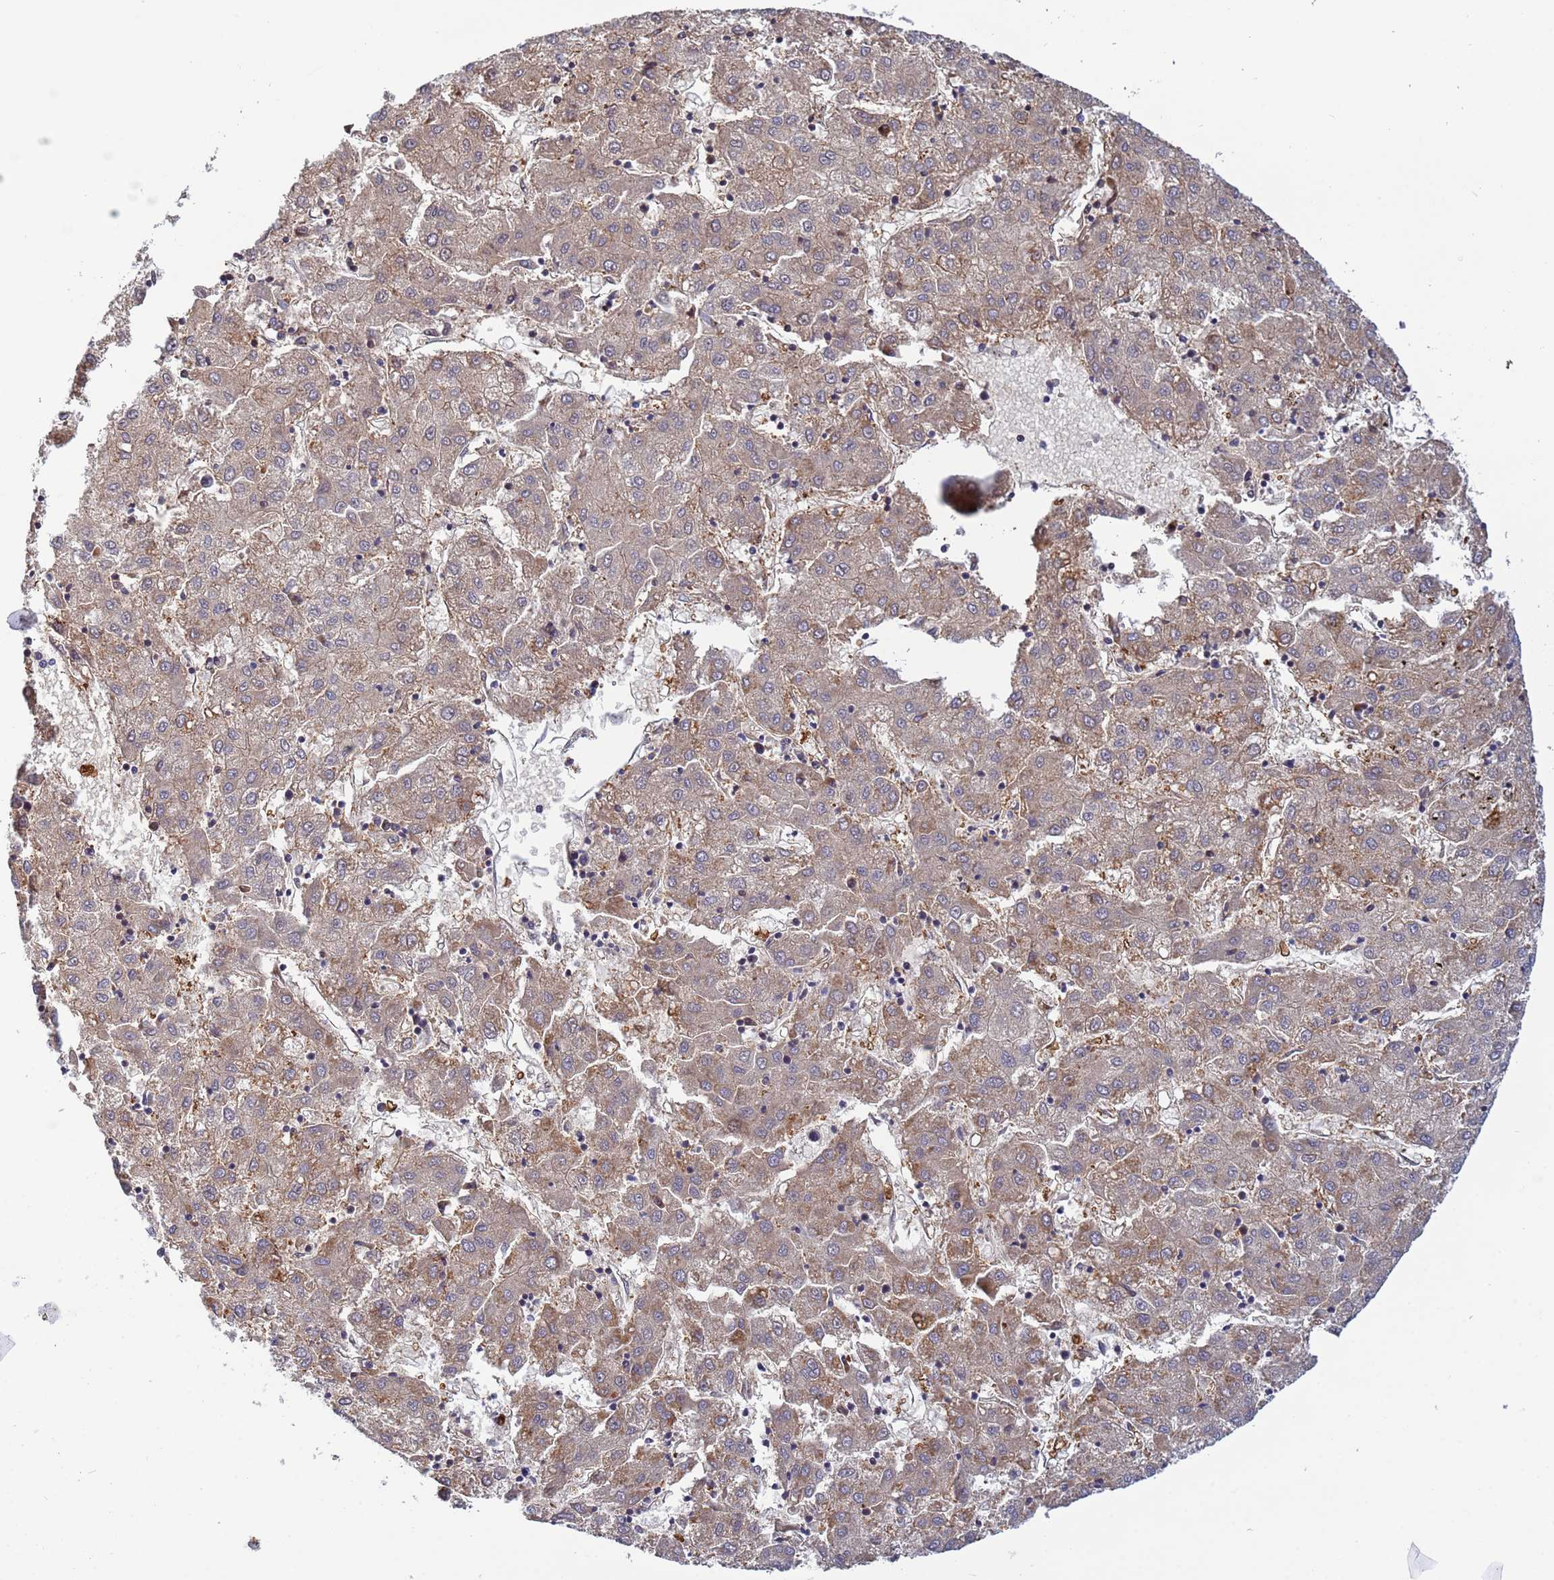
{"staining": {"intensity": "moderate", "quantity": ">75%", "location": "cytoplasmic/membranous"}, "tissue": "liver cancer", "cell_type": "Tumor cells", "image_type": "cancer", "snomed": [{"axis": "morphology", "description": "Carcinoma, Hepatocellular, NOS"}, {"axis": "topography", "description": "Liver"}], "caption": "IHC staining of liver cancer, which reveals medium levels of moderate cytoplasmic/membranous expression in about >75% of tumor cells indicating moderate cytoplasmic/membranous protein expression. The staining was performed using DAB (3,3'-diaminobenzidine) (brown) for protein detection and nuclei were counterstained in hematoxylin (blue).", "gene": "PPP6R1", "patient": {"sex": "male", "age": 72}}